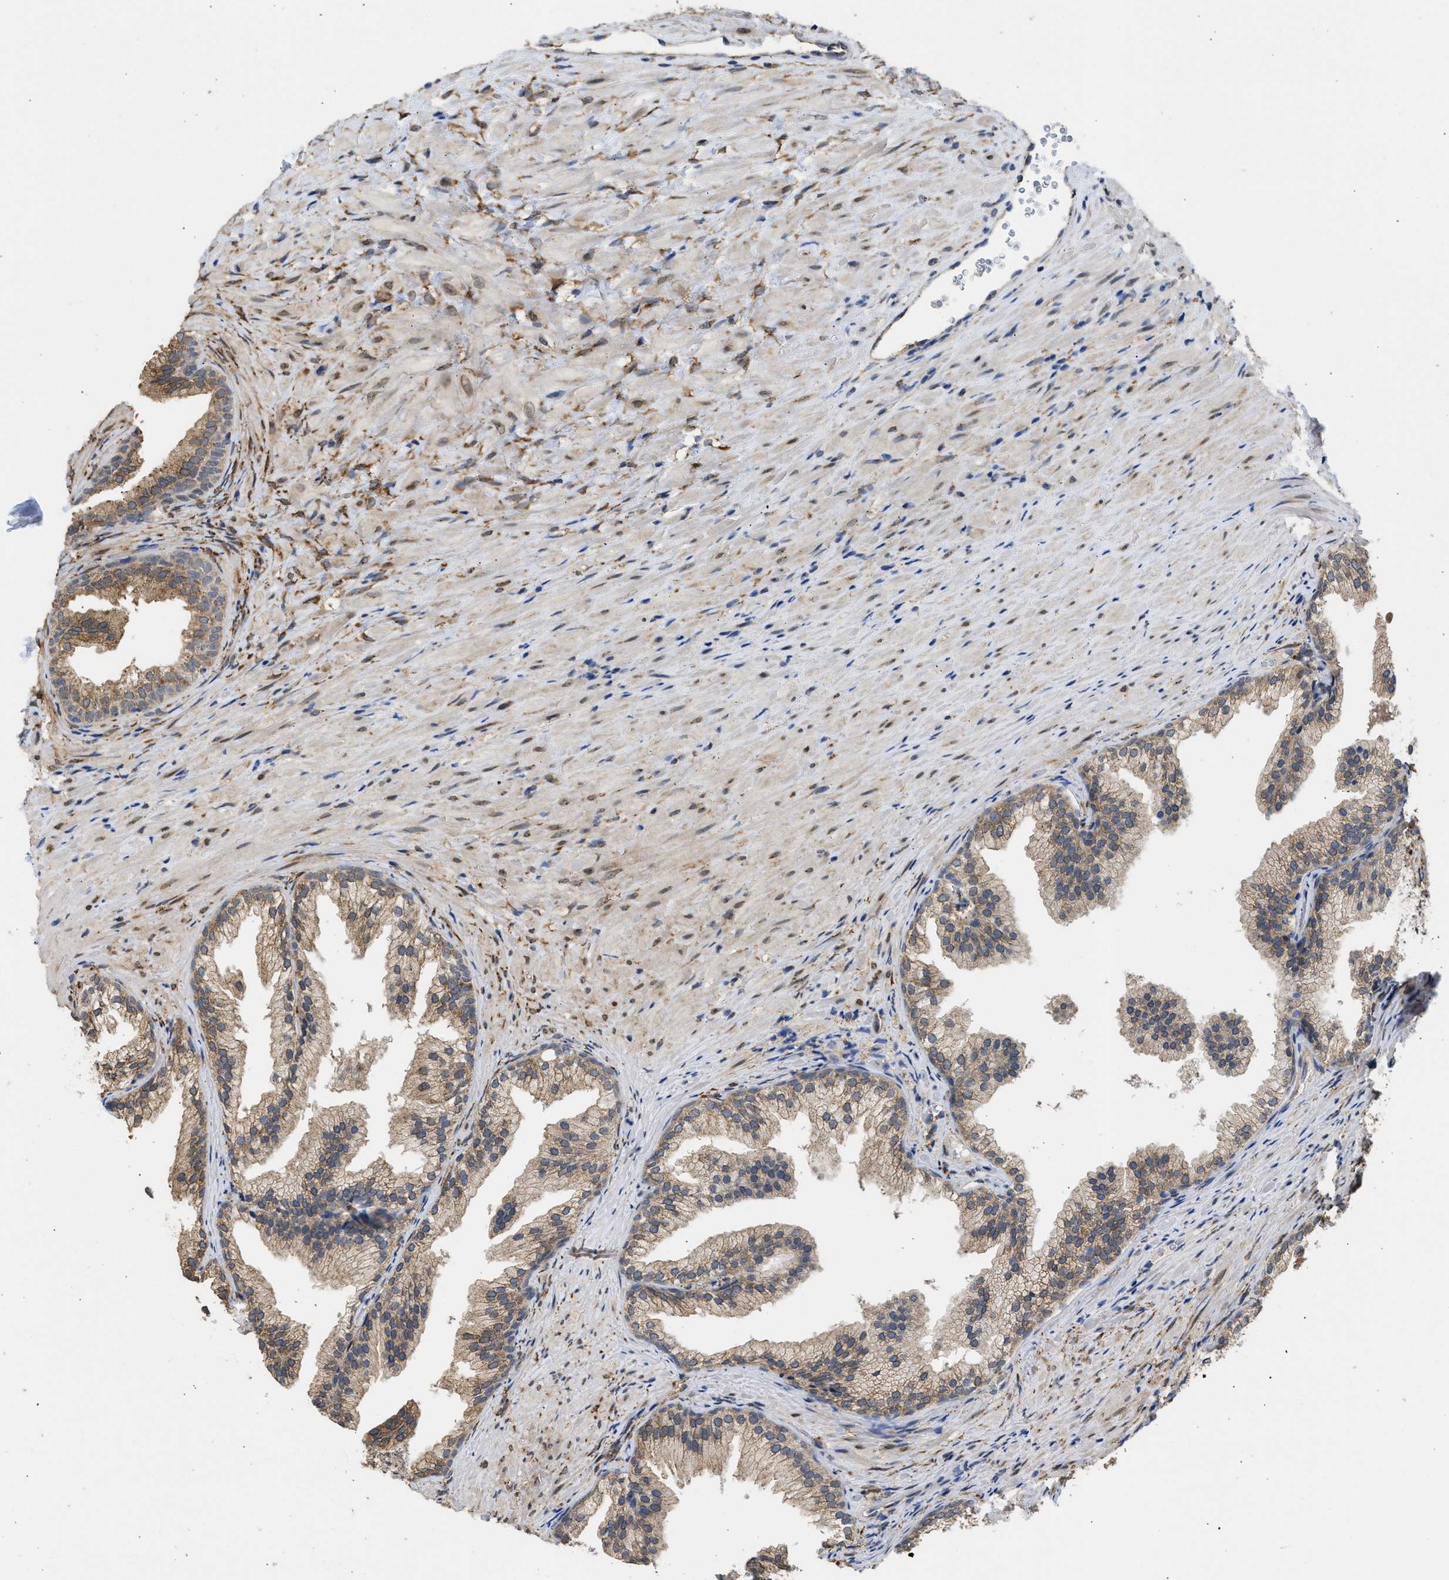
{"staining": {"intensity": "moderate", "quantity": ">75%", "location": "cytoplasmic/membranous"}, "tissue": "prostate", "cell_type": "Glandular cells", "image_type": "normal", "snomed": [{"axis": "morphology", "description": "Normal tissue, NOS"}, {"axis": "topography", "description": "Prostate"}], "caption": "High-magnification brightfield microscopy of unremarkable prostate stained with DAB (brown) and counterstained with hematoxylin (blue). glandular cells exhibit moderate cytoplasmic/membranous positivity is present in approximately>75% of cells.", "gene": "DNAJC1", "patient": {"sex": "male", "age": 76}}